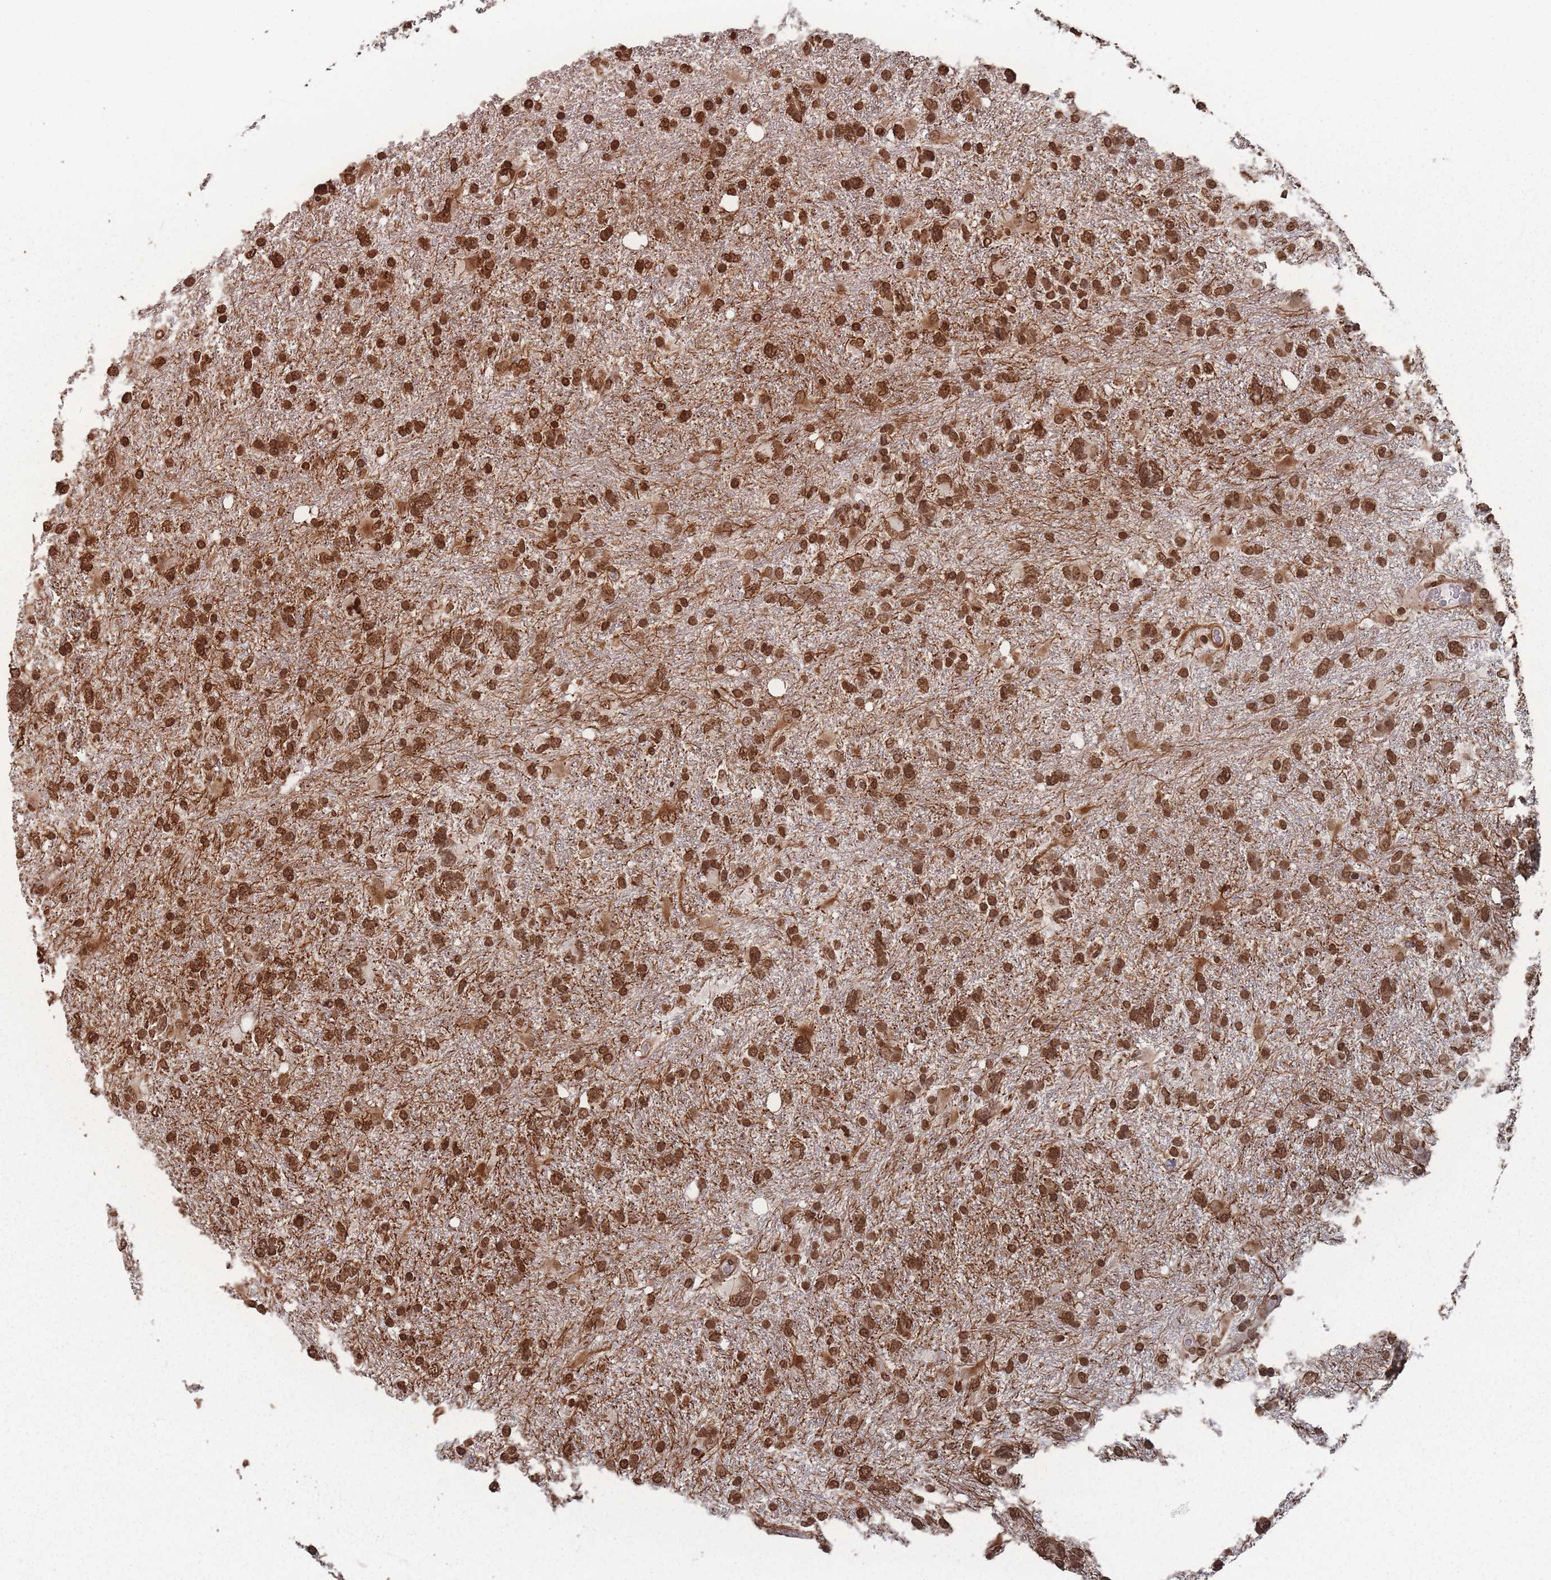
{"staining": {"intensity": "strong", "quantity": ">75%", "location": "nuclear"}, "tissue": "glioma", "cell_type": "Tumor cells", "image_type": "cancer", "snomed": [{"axis": "morphology", "description": "Glioma, malignant, High grade"}, {"axis": "topography", "description": "Brain"}], "caption": "The immunohistochemical stain highlights strong nuclear positivity in tumor cells of glioma tissue.", "gene": "PLEKHG5", "patient": {"sex": "male", "age": 61}}